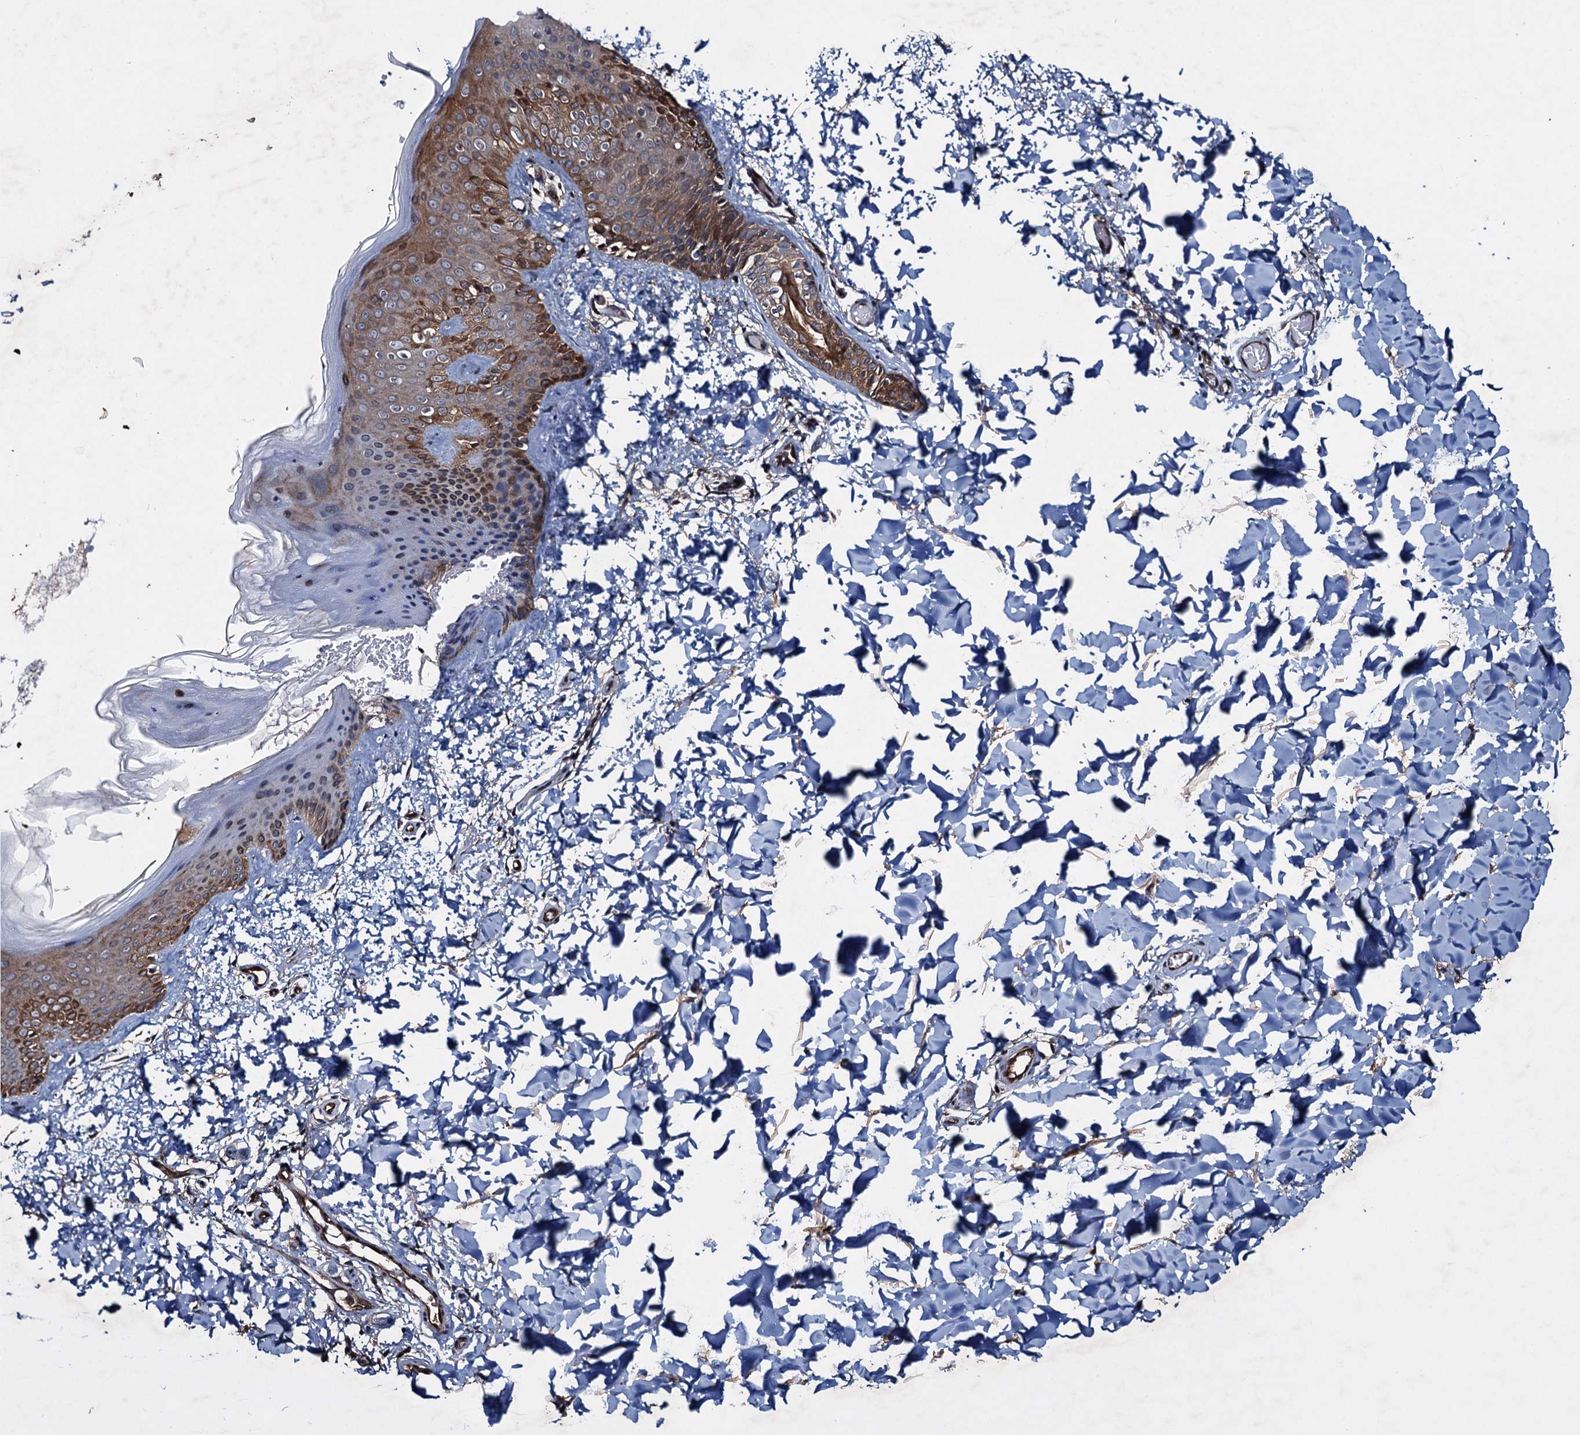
{"staining": {"intensity": "strong", "quantity": ">75%", "location": "cytoplasmic/membranous"}, "tissue": "skin", "cell_type": "Fibroblasts", "image_type": "normal", "snomed": [{"axis": "morphology", "description": "Normal tissue, NOS"}, {"axis": "topography", "description": "Skin"}], "caption": "Skin stained with a brown dye shows strong cytoplasmic/membranous positive expression in approximately >75% of fibroblasts.", "gene": "RHOBTB1", "patient": {"sex": "male", "age": 36}}